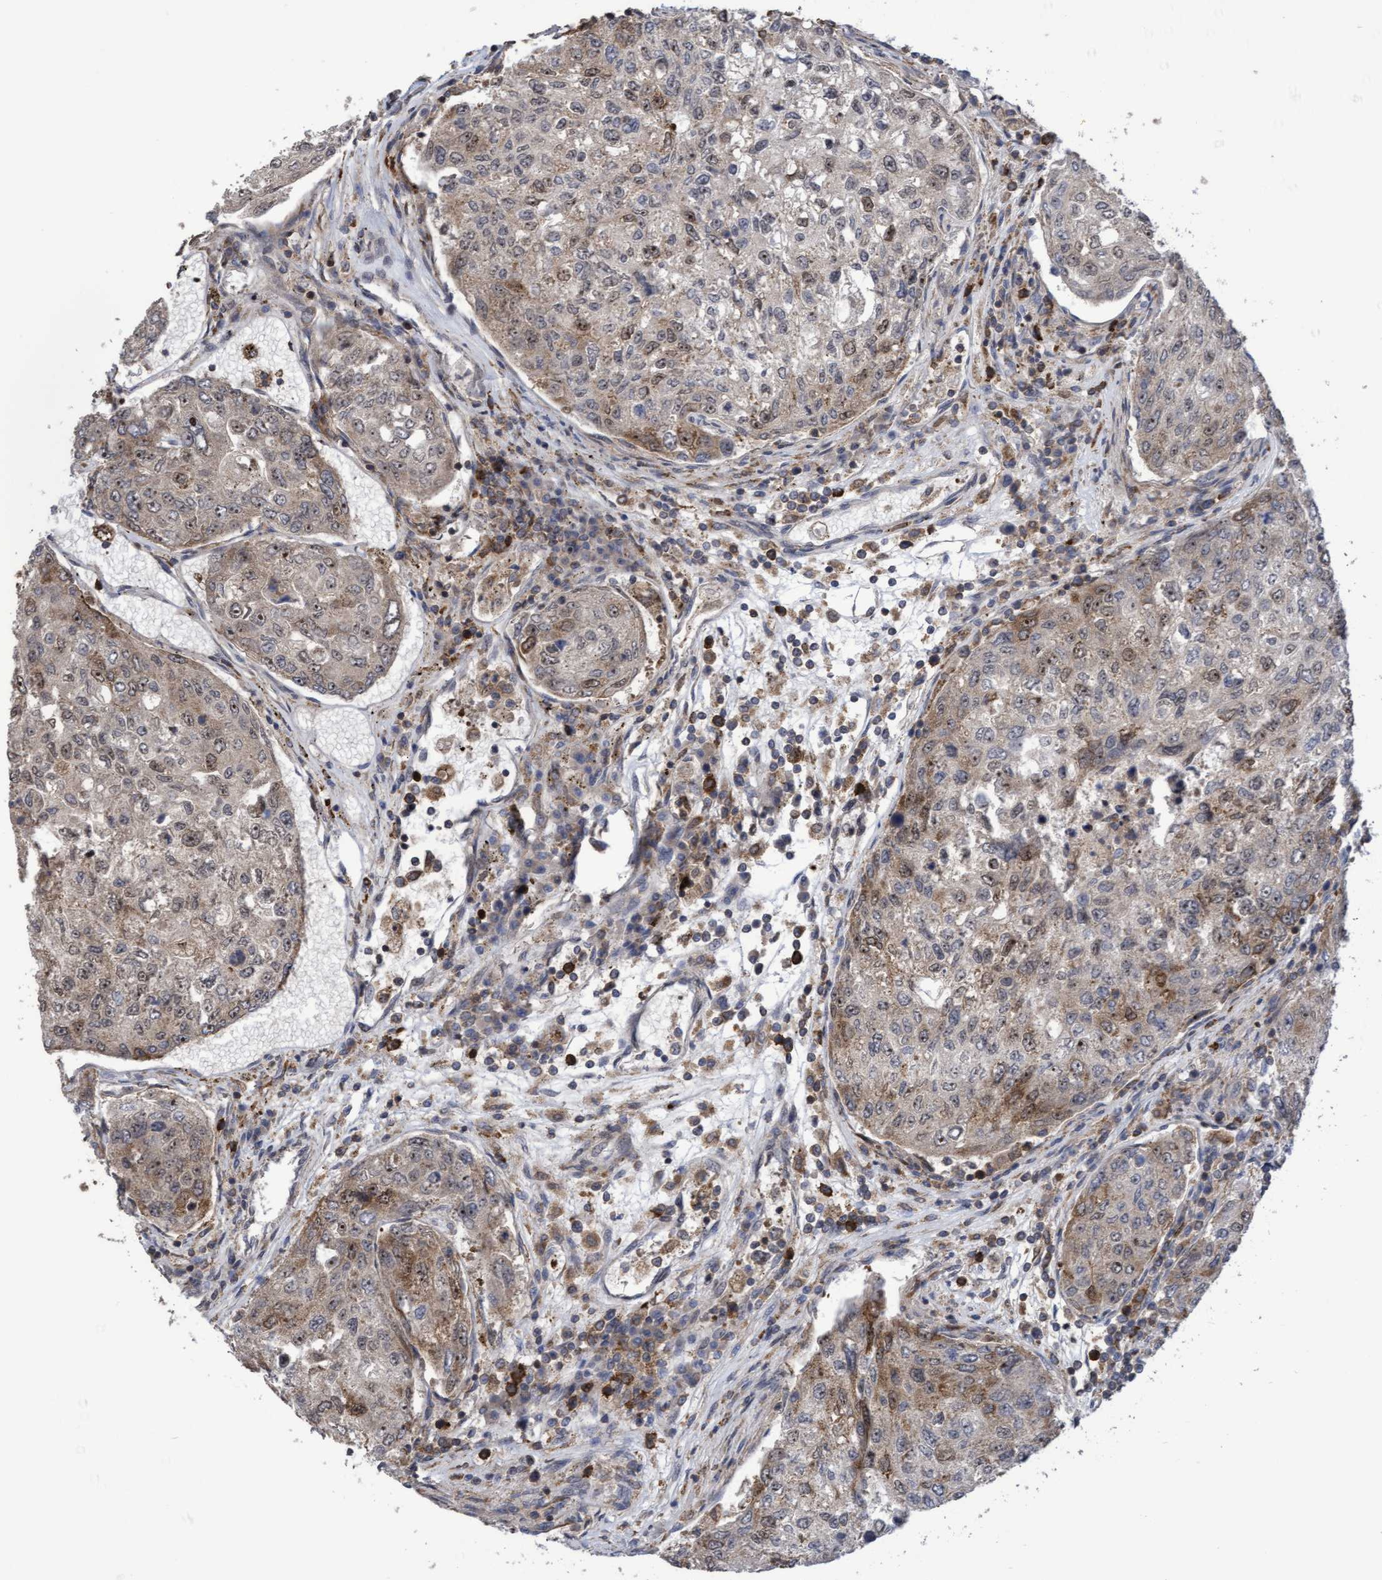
{"staining": {"intensity": "moderate", "quantity": ">75%", "location": "cytoplasmic/membranous,nuclear"}, "tissue": "urothelial cancer", "cell_type": "Tumor cells", "image_type": "cancer", "snomed": [{"axis": "morphology", "description": "Urothelial carcinoma, High grade"}, {"axis": "topography", "description": "Lymph node"}, {"axis": "topography", "description": "Urinary bladder"}], "caption": "Brown immunohistochemical staining in urothelial cancer exhibits moderate cytoplasmic/membranous and nuclear positivity in approximately >75% of tumor cells. The staining is performed using DAB (3,3'-diaminobenzidine) brown chromogen to label protein expression. The nuclei are counter-stained blue using hematoxylin.", "gene": "SLBP", "patient": {"sex": "male", "age": 51}}